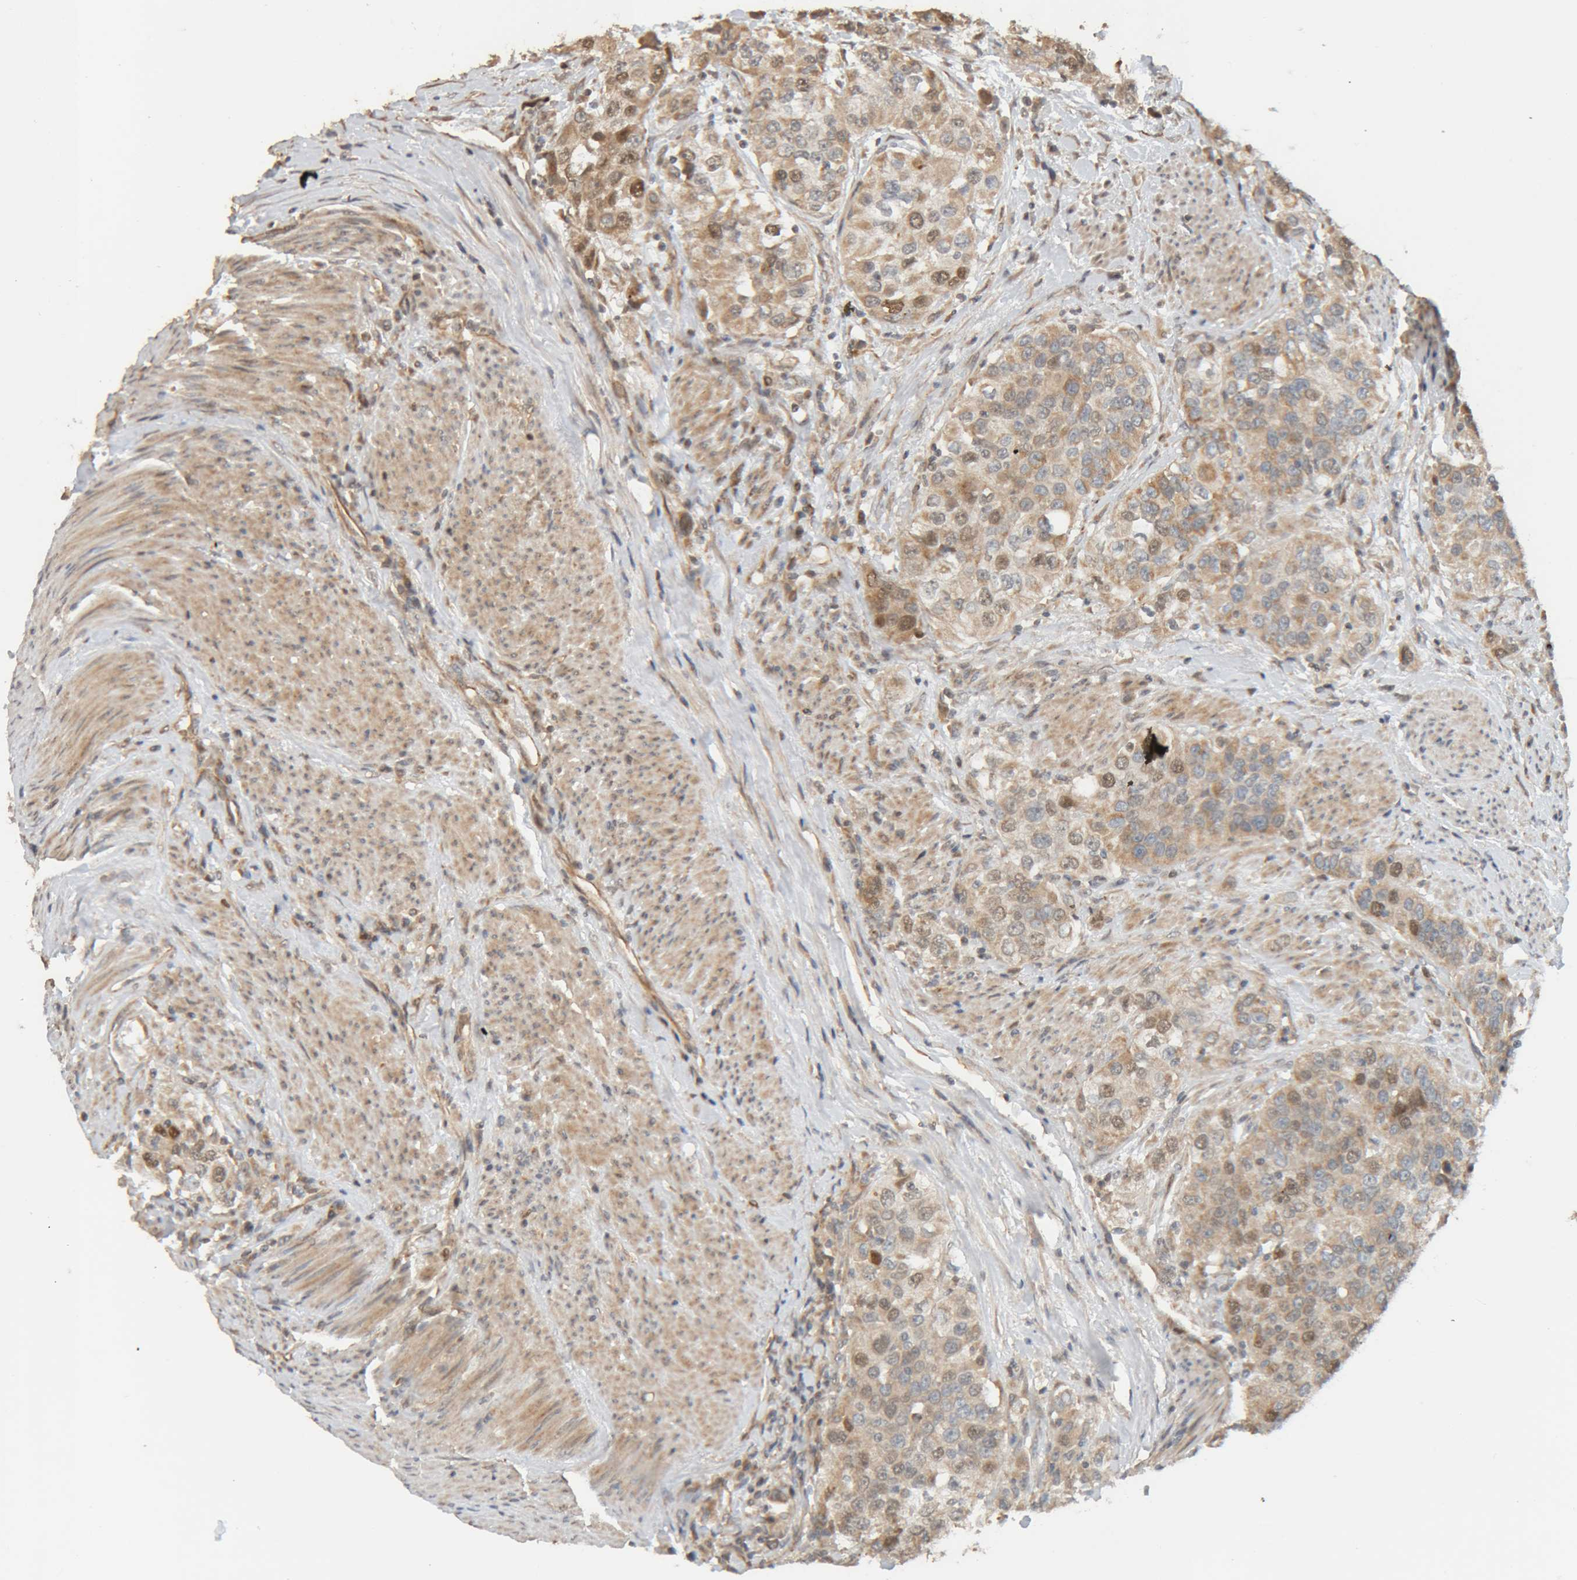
{"staining": {"intensity": "weak", "quantity": "25%-75%", "location": "cytoplasmic/membranous,nuclear"}, "tissue": "urothelial cancer", "cell_type": "Tumor cells", "image_type": "cancer", "snomed": [{"axis": "morphology", "description": "Urothelial carcinoma, High grade"}, {"axis": "topography", "description": "Urinary bladder"}], "caption": "Approximately 25%-75% of tumor cells in human urothelial cancer demonstrate weak cytoplasmic/membranous and nuclear protein positivity as visualized by brown immunohistochemical staining.", "gene": "GINS4", "patient": {"sex": "female", "age": 80}}